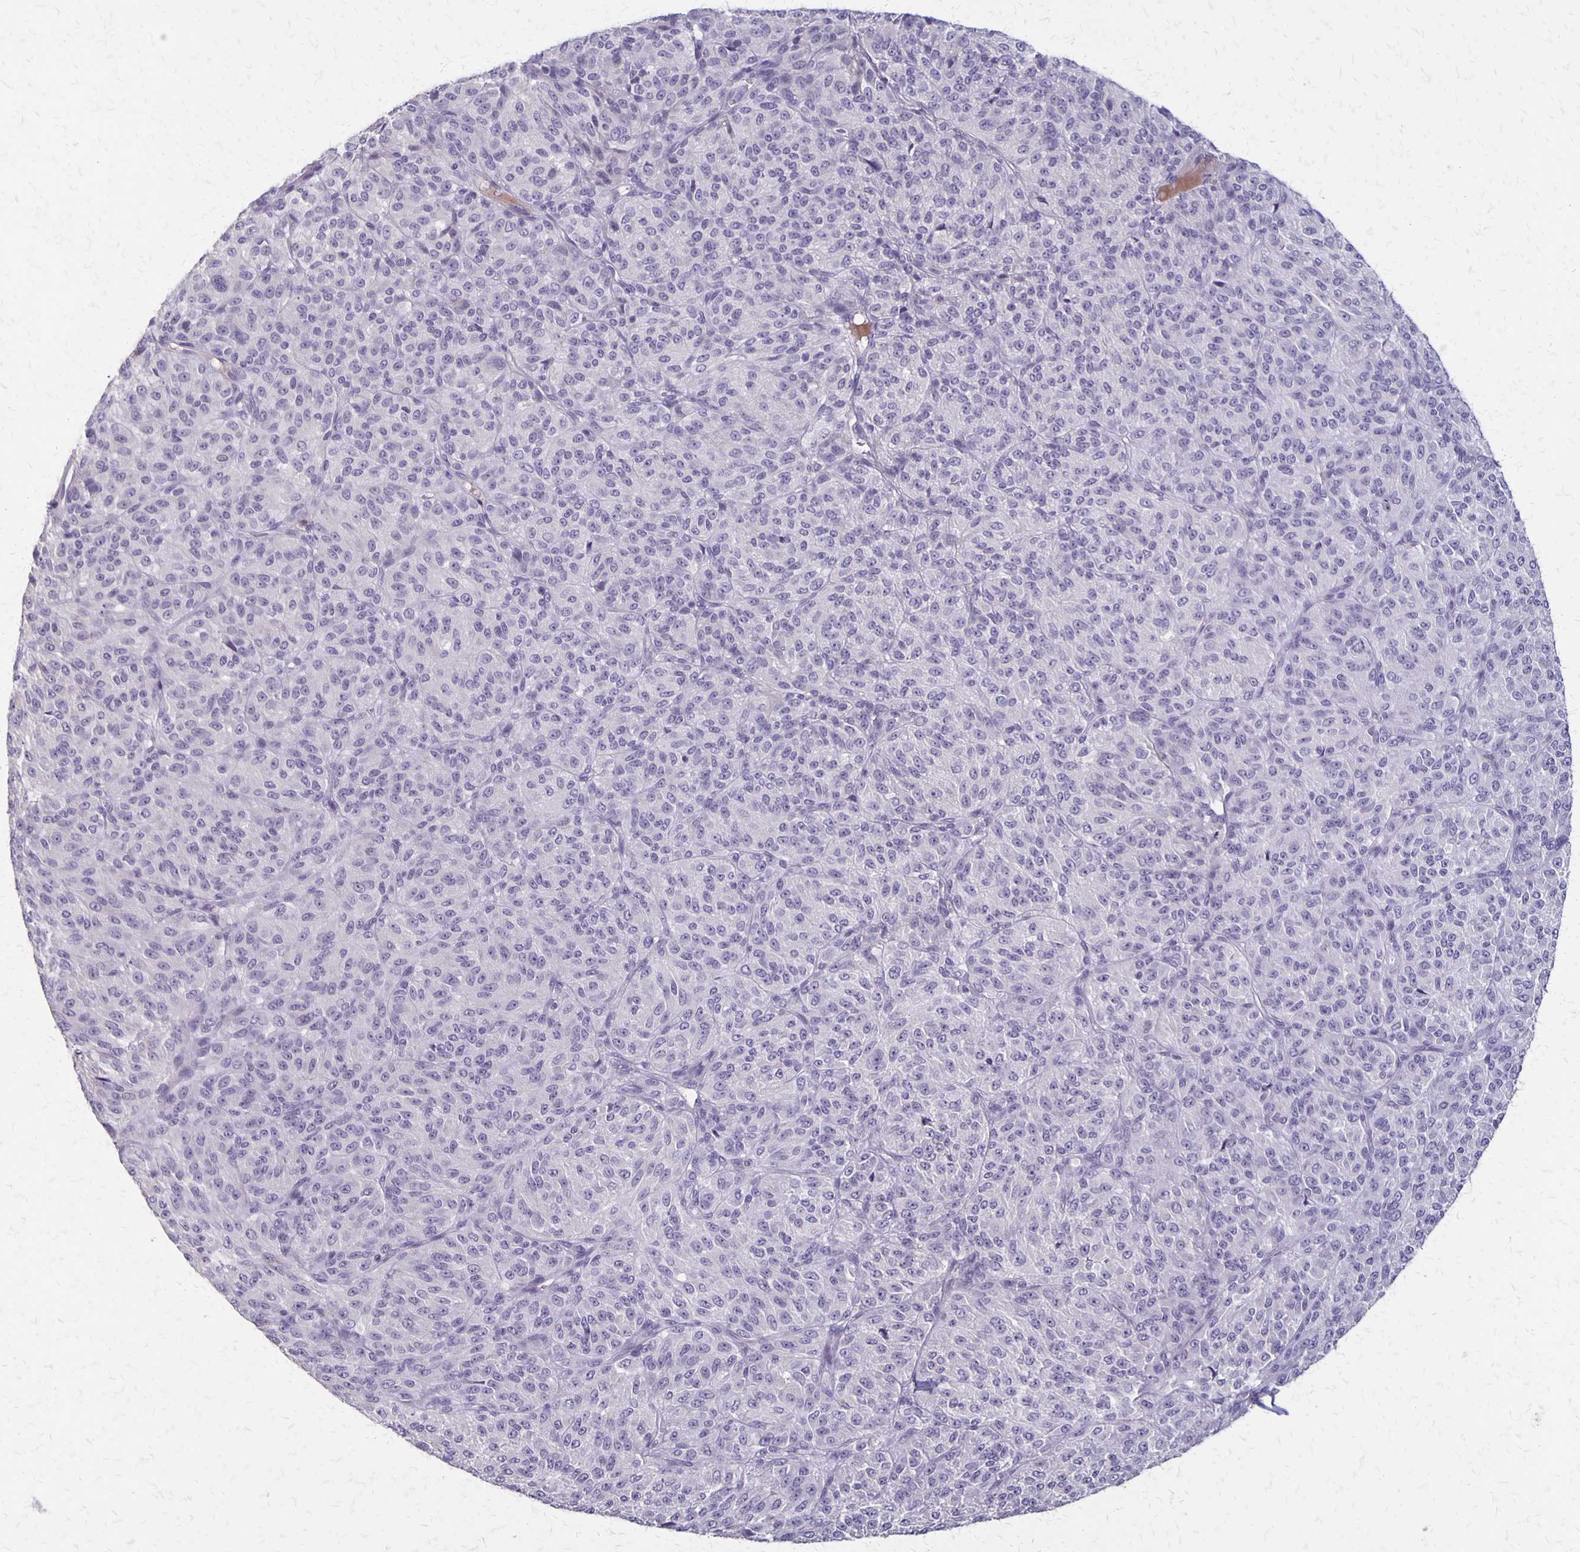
{"staining": {"intensity": "negative", "quantity": "none", "location": "none"}, "tissue": "melanoma", "cell_type": "Tumor cells", "image_type": "cancer", "snomed": [{"axis": "morphology", "description": "Malignant melanoma, Metastatic site"}, {"axis": "topography", "description": "Brain"}], "caption": "This micrograph is of malignant melanoma (metastatic site) stained with immunohistochemistry (IHC) to label a protein in brown with the nuclei are counter-stained blue. There is no expression in tumor cells. Nuclei are stained in blue.", "gene": "SEPTIN5", "patient": {"sex": "female", "age": 56}}